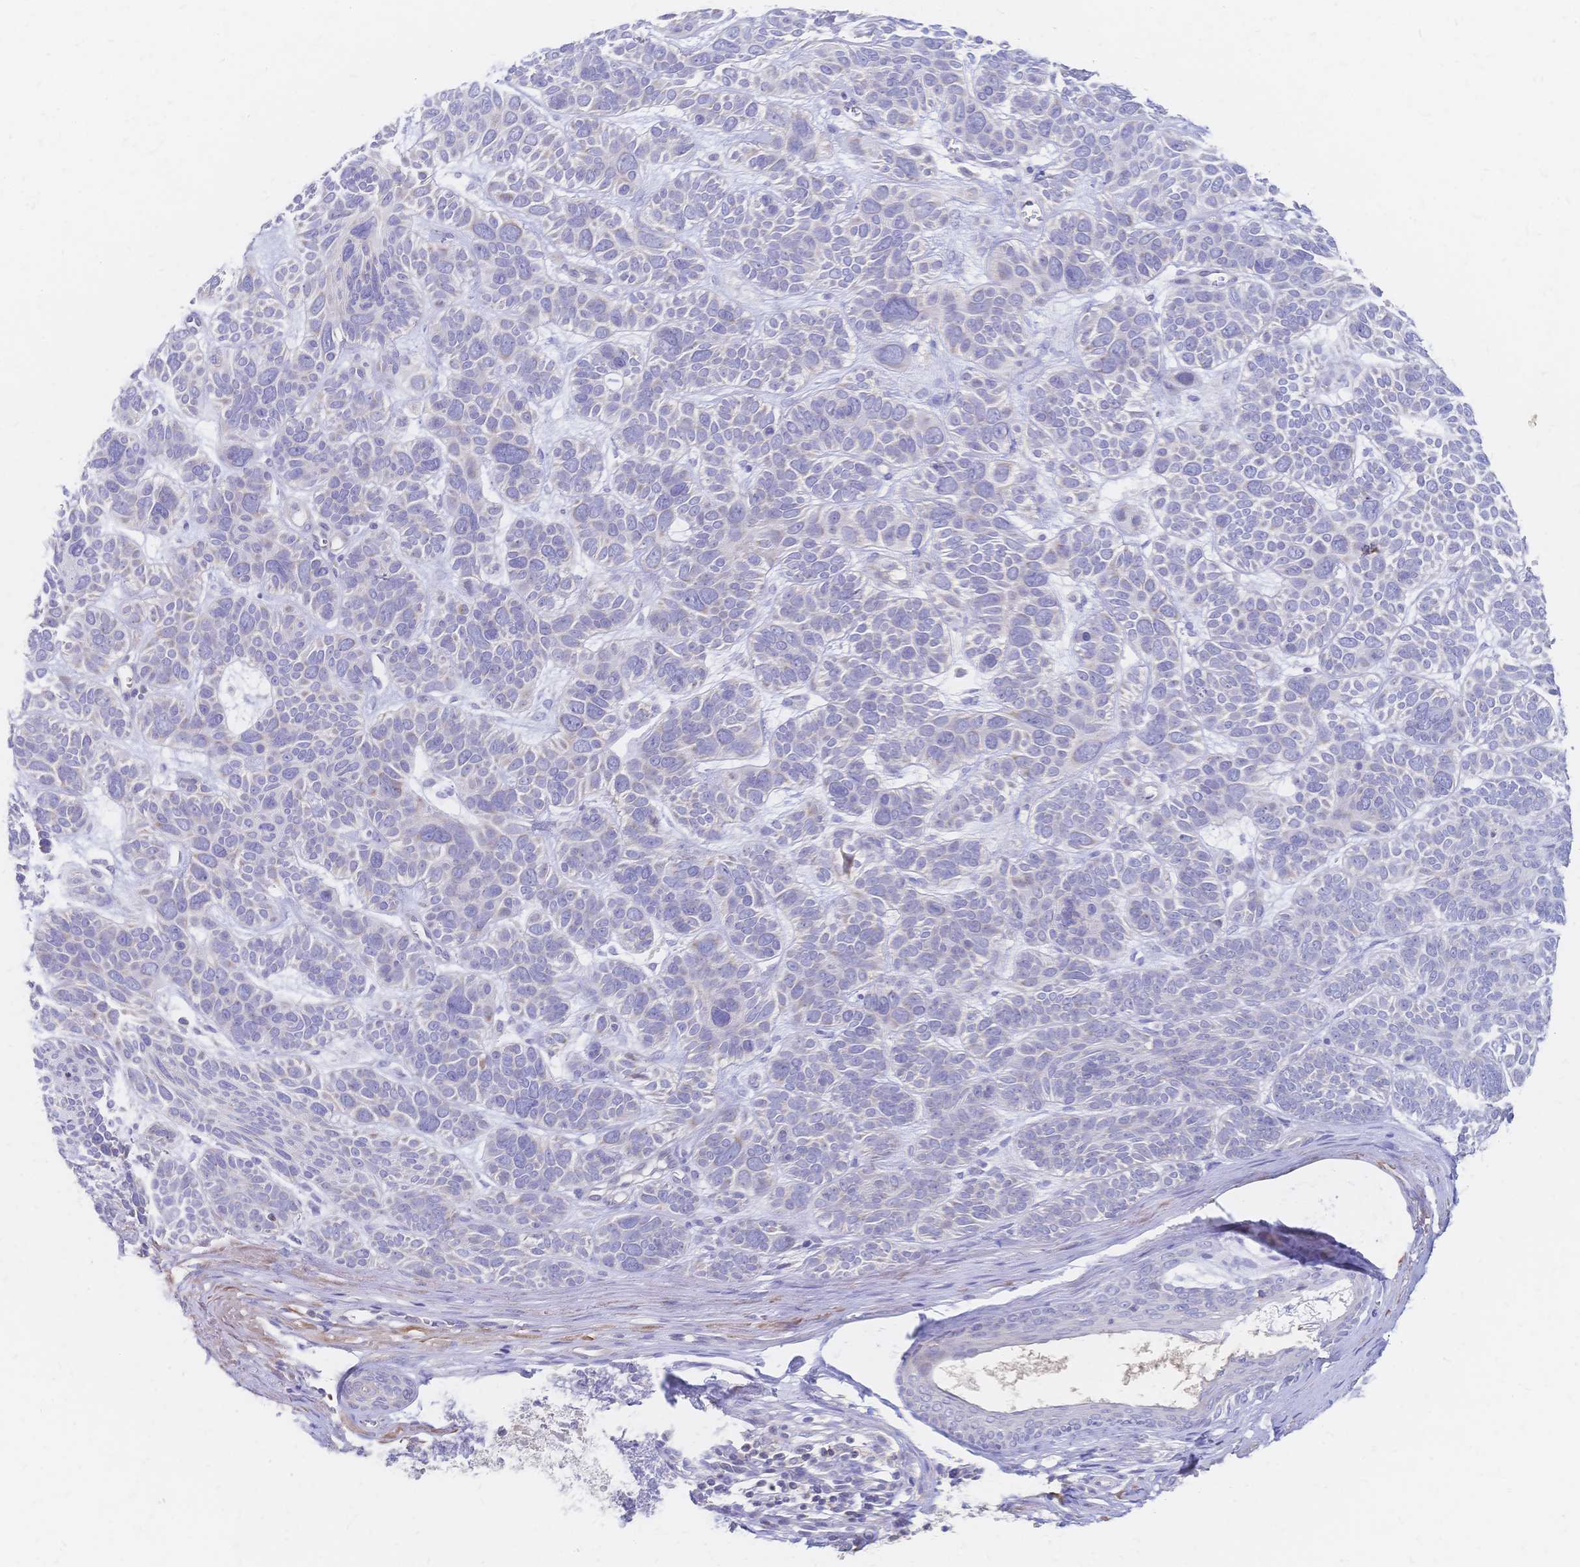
{"staining": {"intensity": "negative", "quantity": "none", "location": "none"}, "tissue": "skin cancer", "cell_type": "Tumor cells", "image_type": "cancer", "snomed": [{"axis": "morphology", "description": "Basal cell carcinoma"}, {"axis": "morphology", "description": "BCC, low aggressive"}, {"axis": "topography", "description": "Skin"}, {"axis": "topography", "description": "Skin of face"}], "caption": "Immunohistochemical staining of human bcc,  low aggressive (skin) reveals no significant staining in tumor cells.", "gene": "VWC2L", "patient": {"sex": "male", "age": 73}}